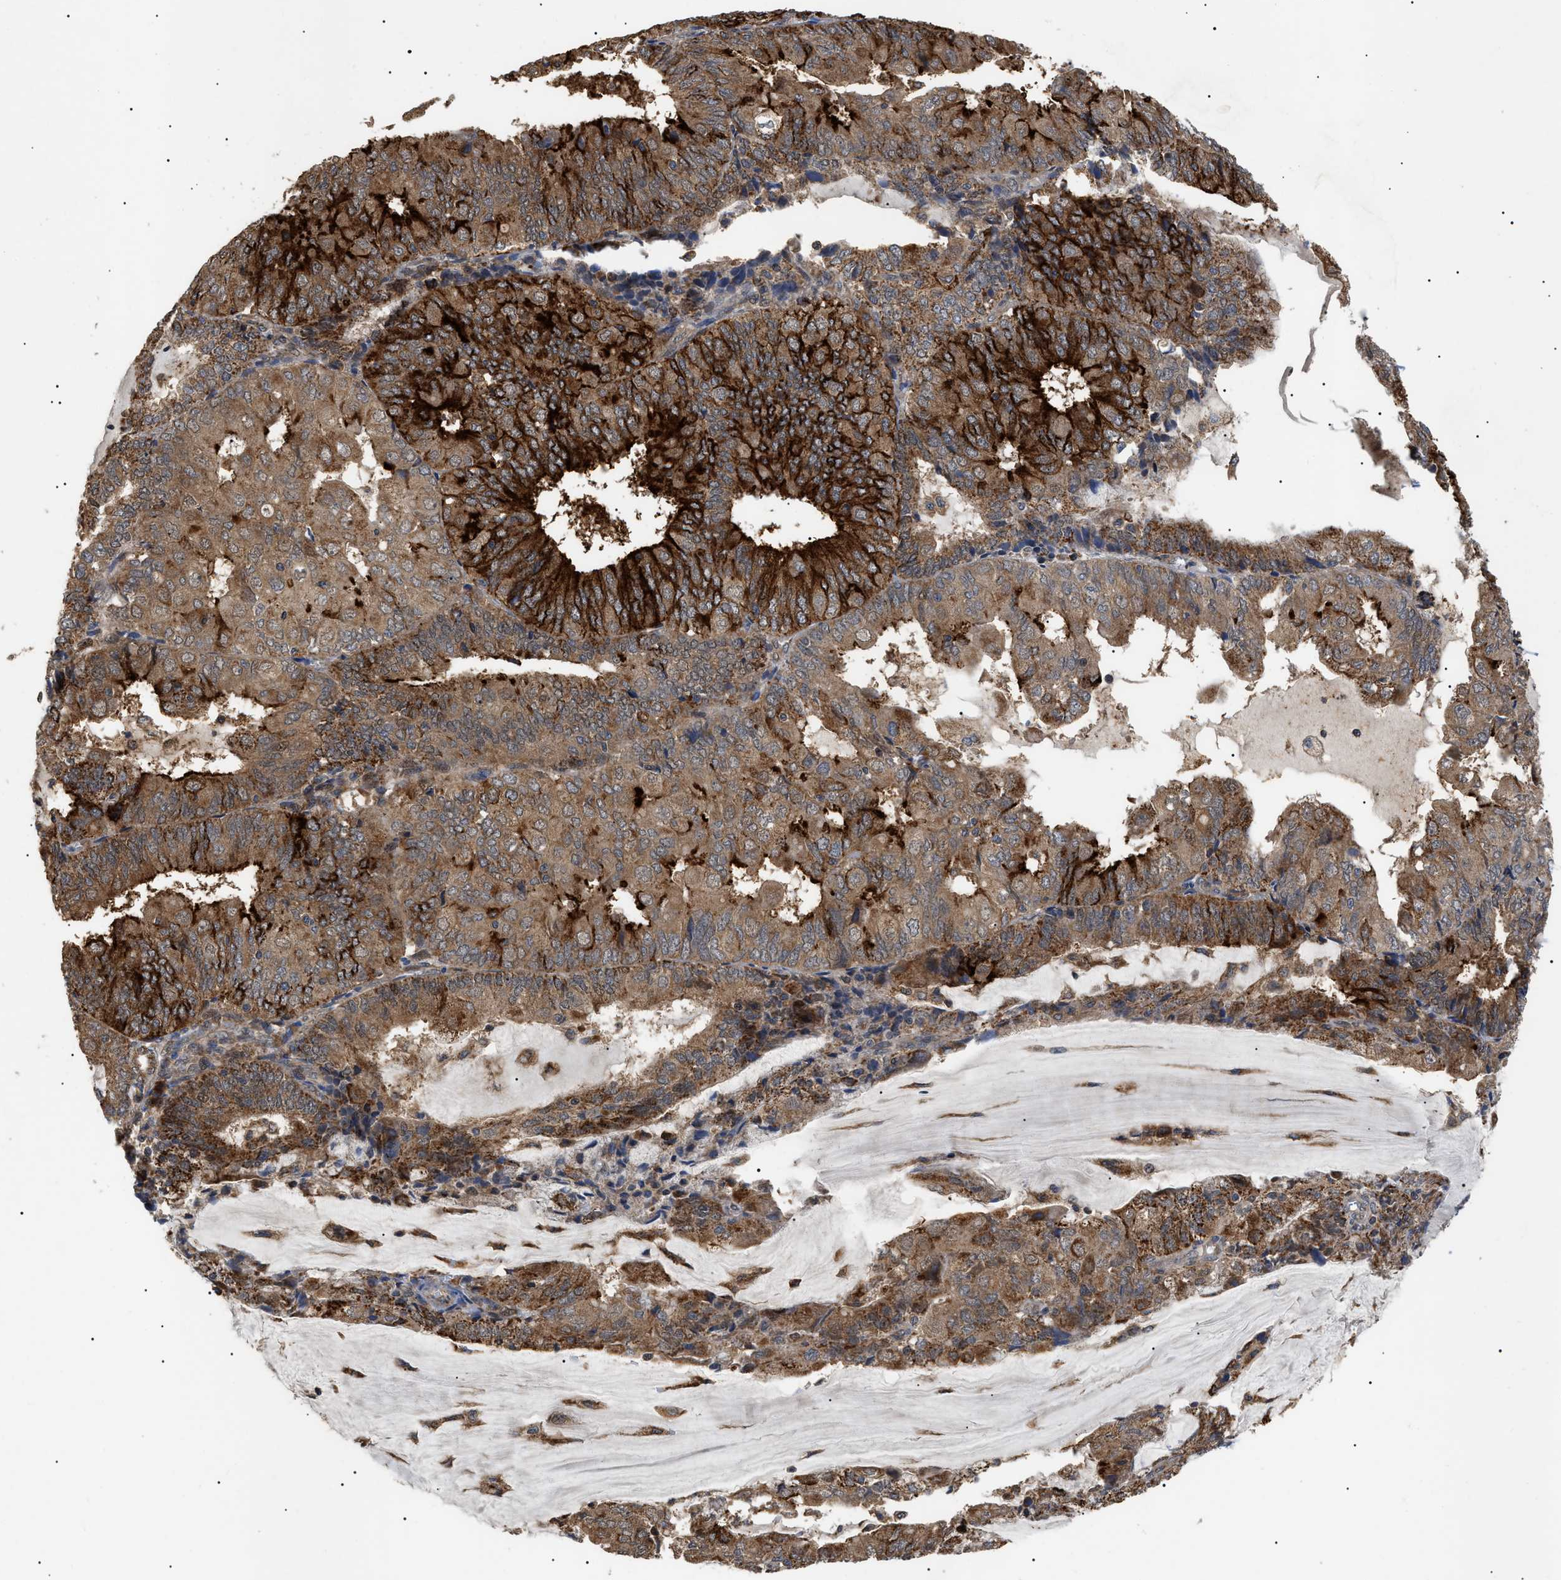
{"staining": {"intensity": "strong", "quantity": ">75%", "location": "cytoplasmic/membranous"}, "tissue": "endometrial cancer", "cell_type": "Tumor cells", "image_type": "cancer", "snomed": [{"axis": "morphology", "description": "Adenocarcinoma, NOS"}, {"axis": "topography", "description": "Endometrium"}], "caption": "Immunohistochemical staining of endometrial cancer exhibits high levels of strong cytoplasmic/membranous staining in approximately >75% of tumor cells.", "gene": "ASTL", "patient": {"sex": "female", "age": 81}}